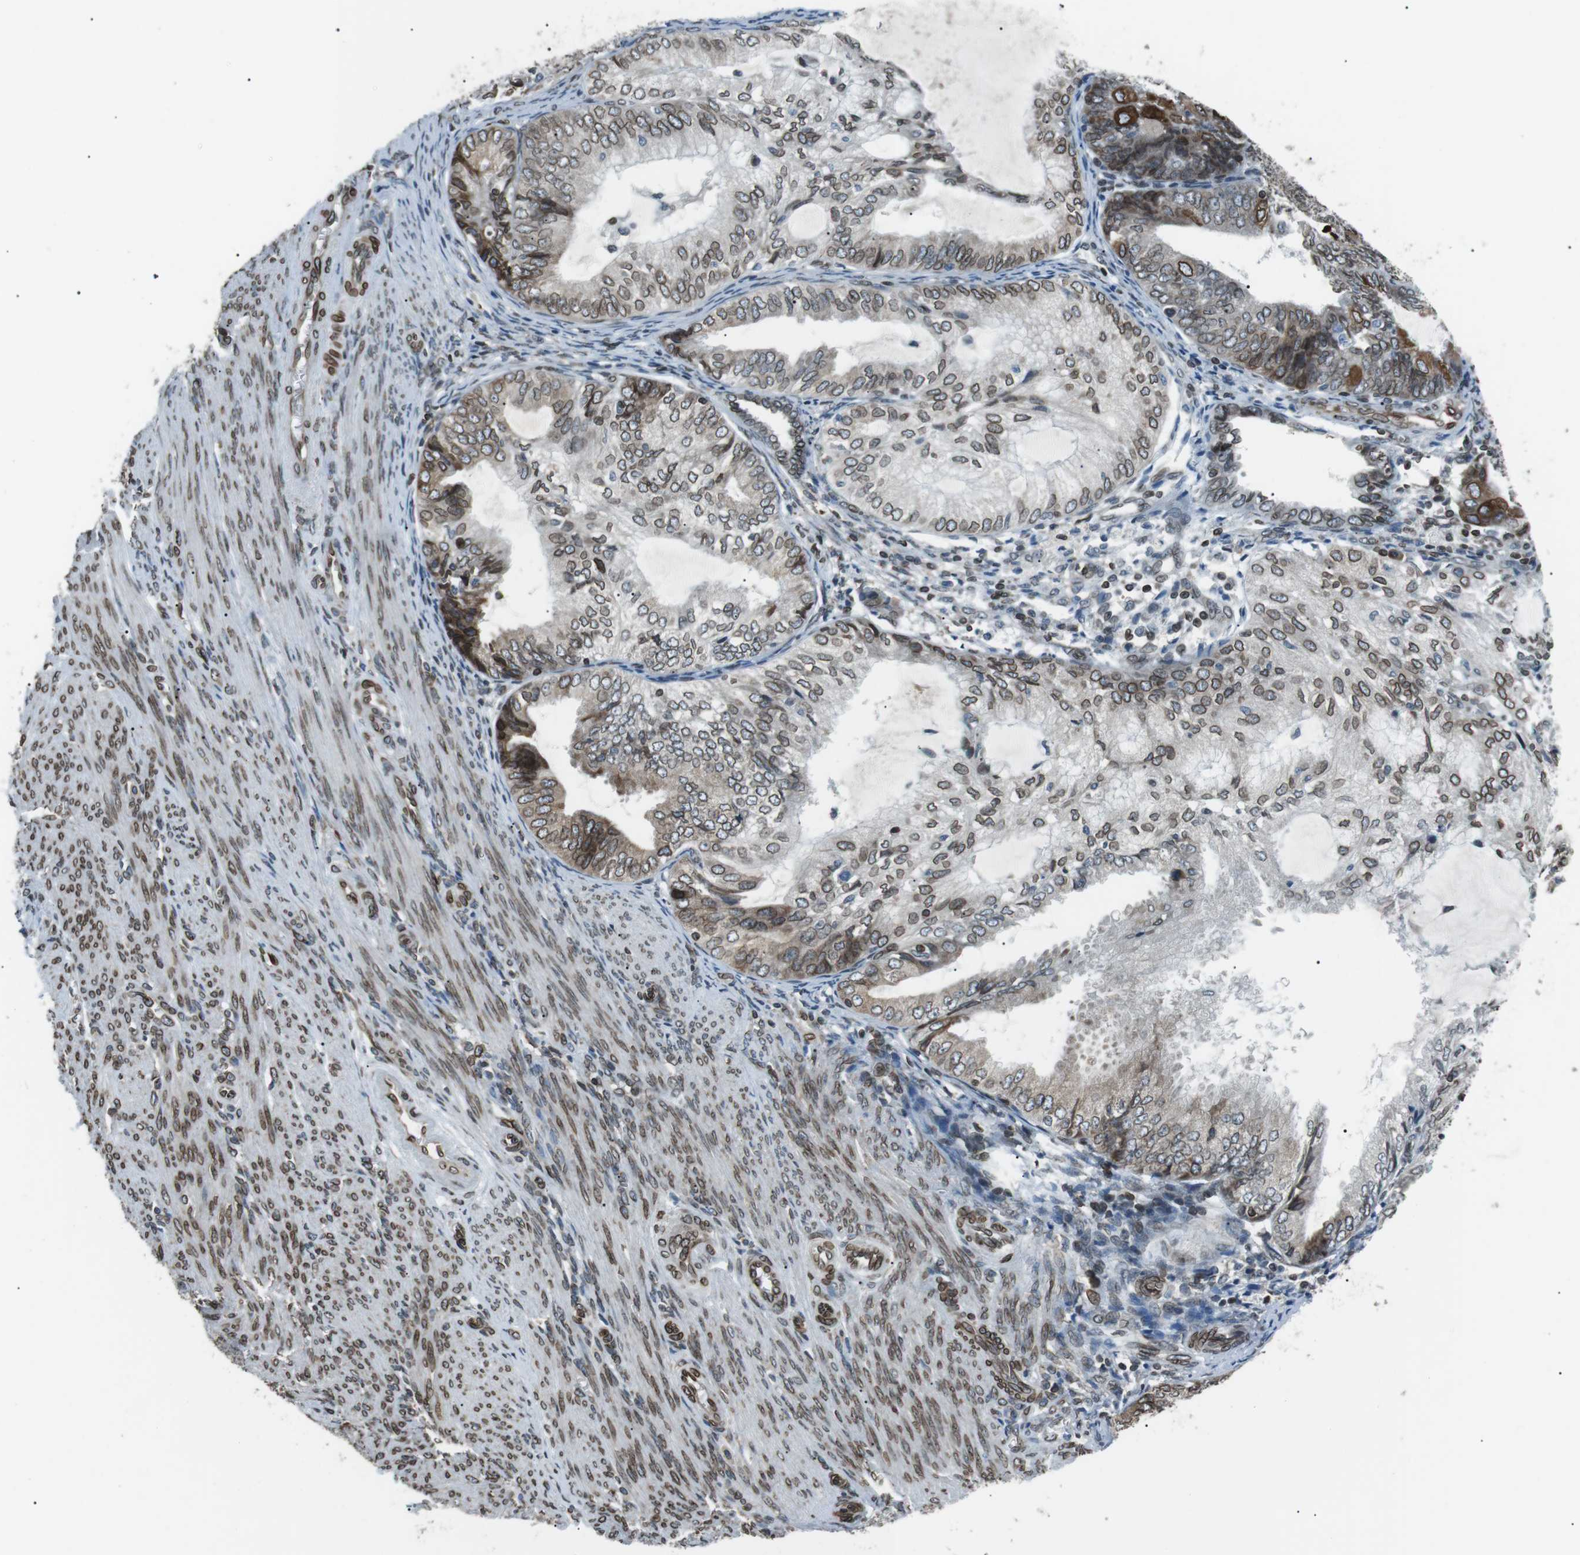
{"staining": {"intensity": "moderate", "quantity": ">75%", "location": "cytoplasmic/membranous,nuclear"}, "tissue": "endometrial cancer", "cell_type": "Tumor cells", "image_type": "cancer", "snomed": [{"axis": "morphology", "description": "Adenocarcinoma, NOS"}, {"axis": "topography", "description": "Endometrium"}], "caption": "This histopathology image reveals adenocarcinoma (endometrial) stained with immunohistochemistry to label a protein in brown. The cytoplasmic/membranous and nuclear of tumor cells show moderate positivity for the protein. Nuclei are counter-stained blue.", "gene": "TMX4", "patient": {"sex": "female", "age": 81}}